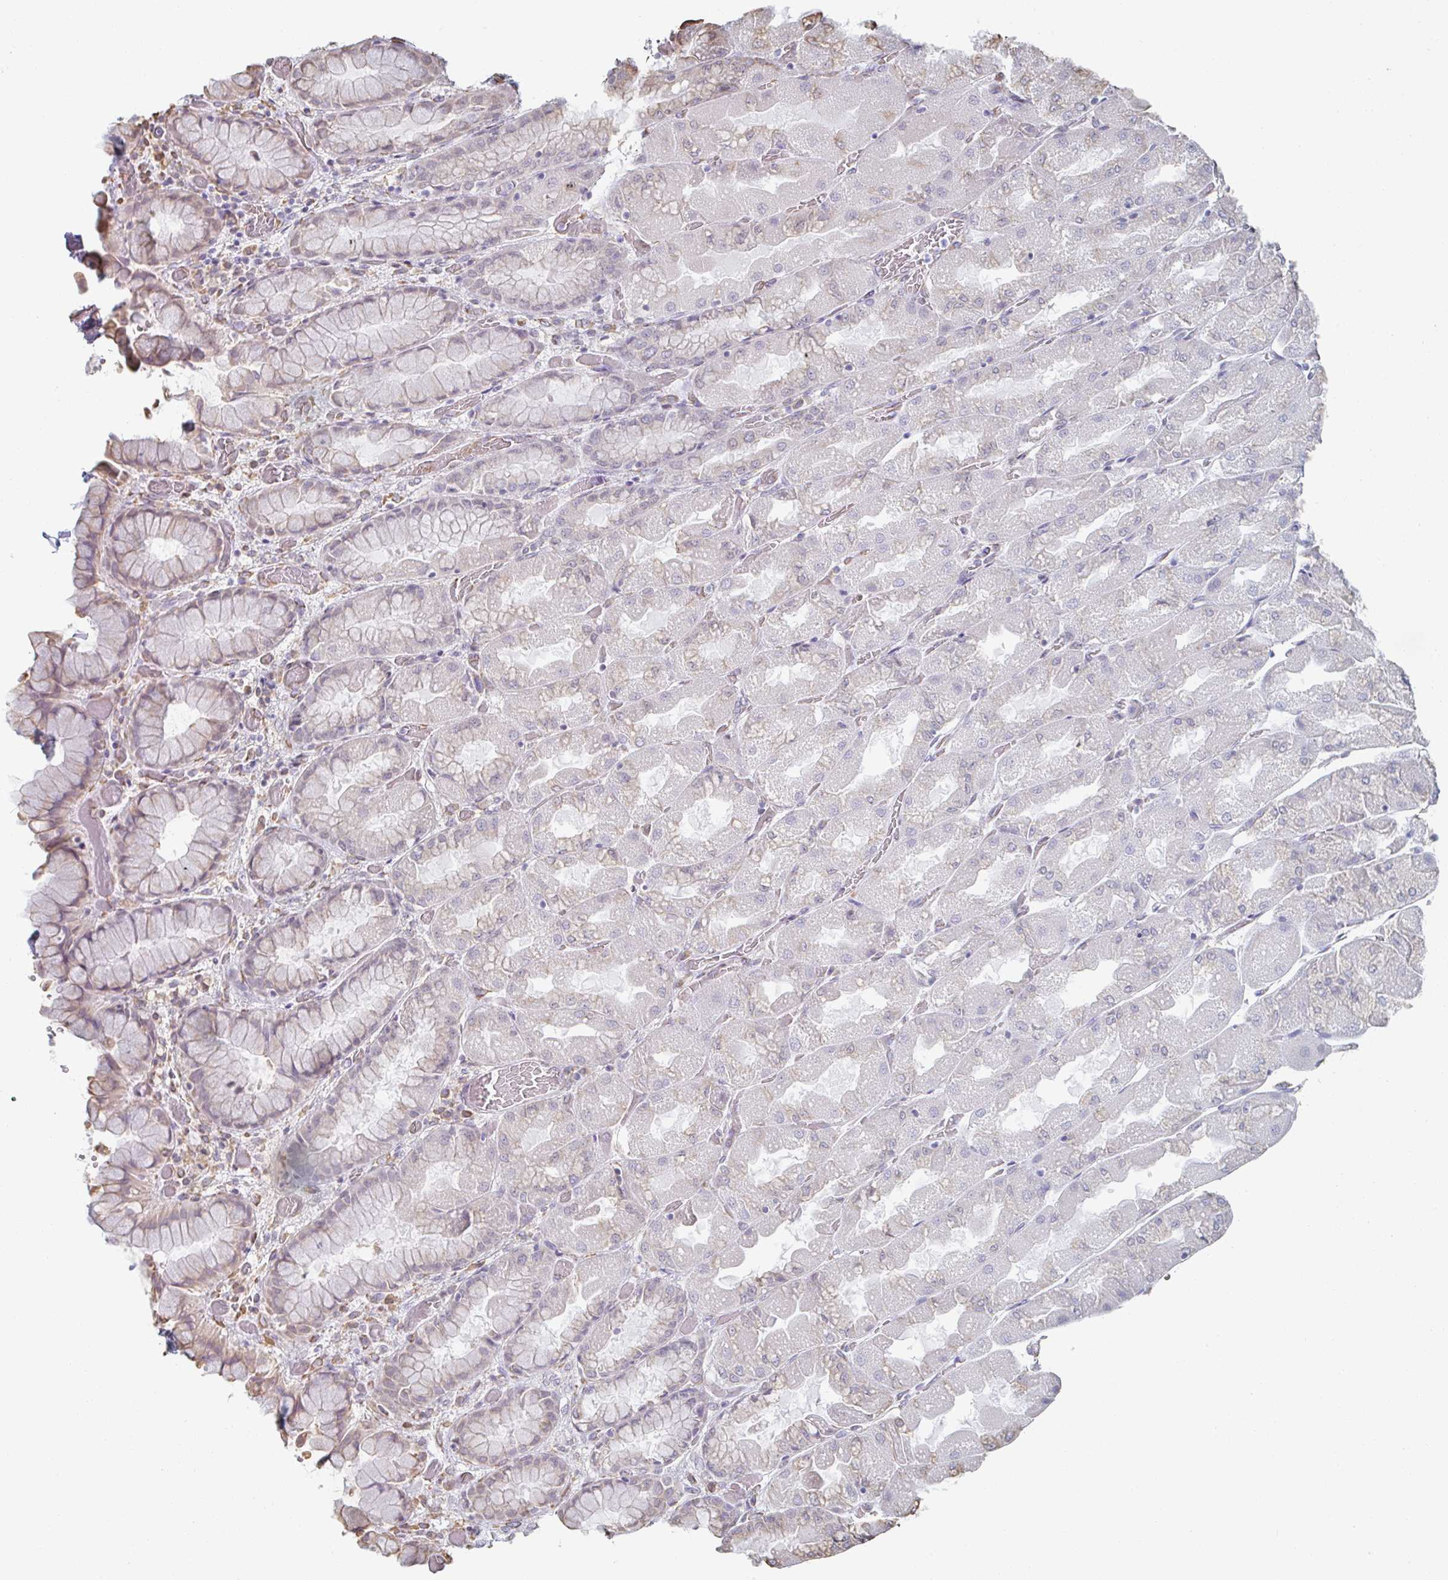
{"staining": {"intensity": "weak", "quantity": "<25%", "location": "cytoplasmic/membranous"}, "tissue": "stomach", "cell_type": "Glandular cells", "image_type": "normal", "snomed": [{"axis": "morphology", "description": "Normal tissue, NOS"}, {"axis": "topography", "description": "Stomach"}], "caption": "Immunohistochemical staining of normal human stomach reveals no significant positivity in glandular cells.", "gene": "RAB5IF", "patient": {"sex": "female", "age": 61}}